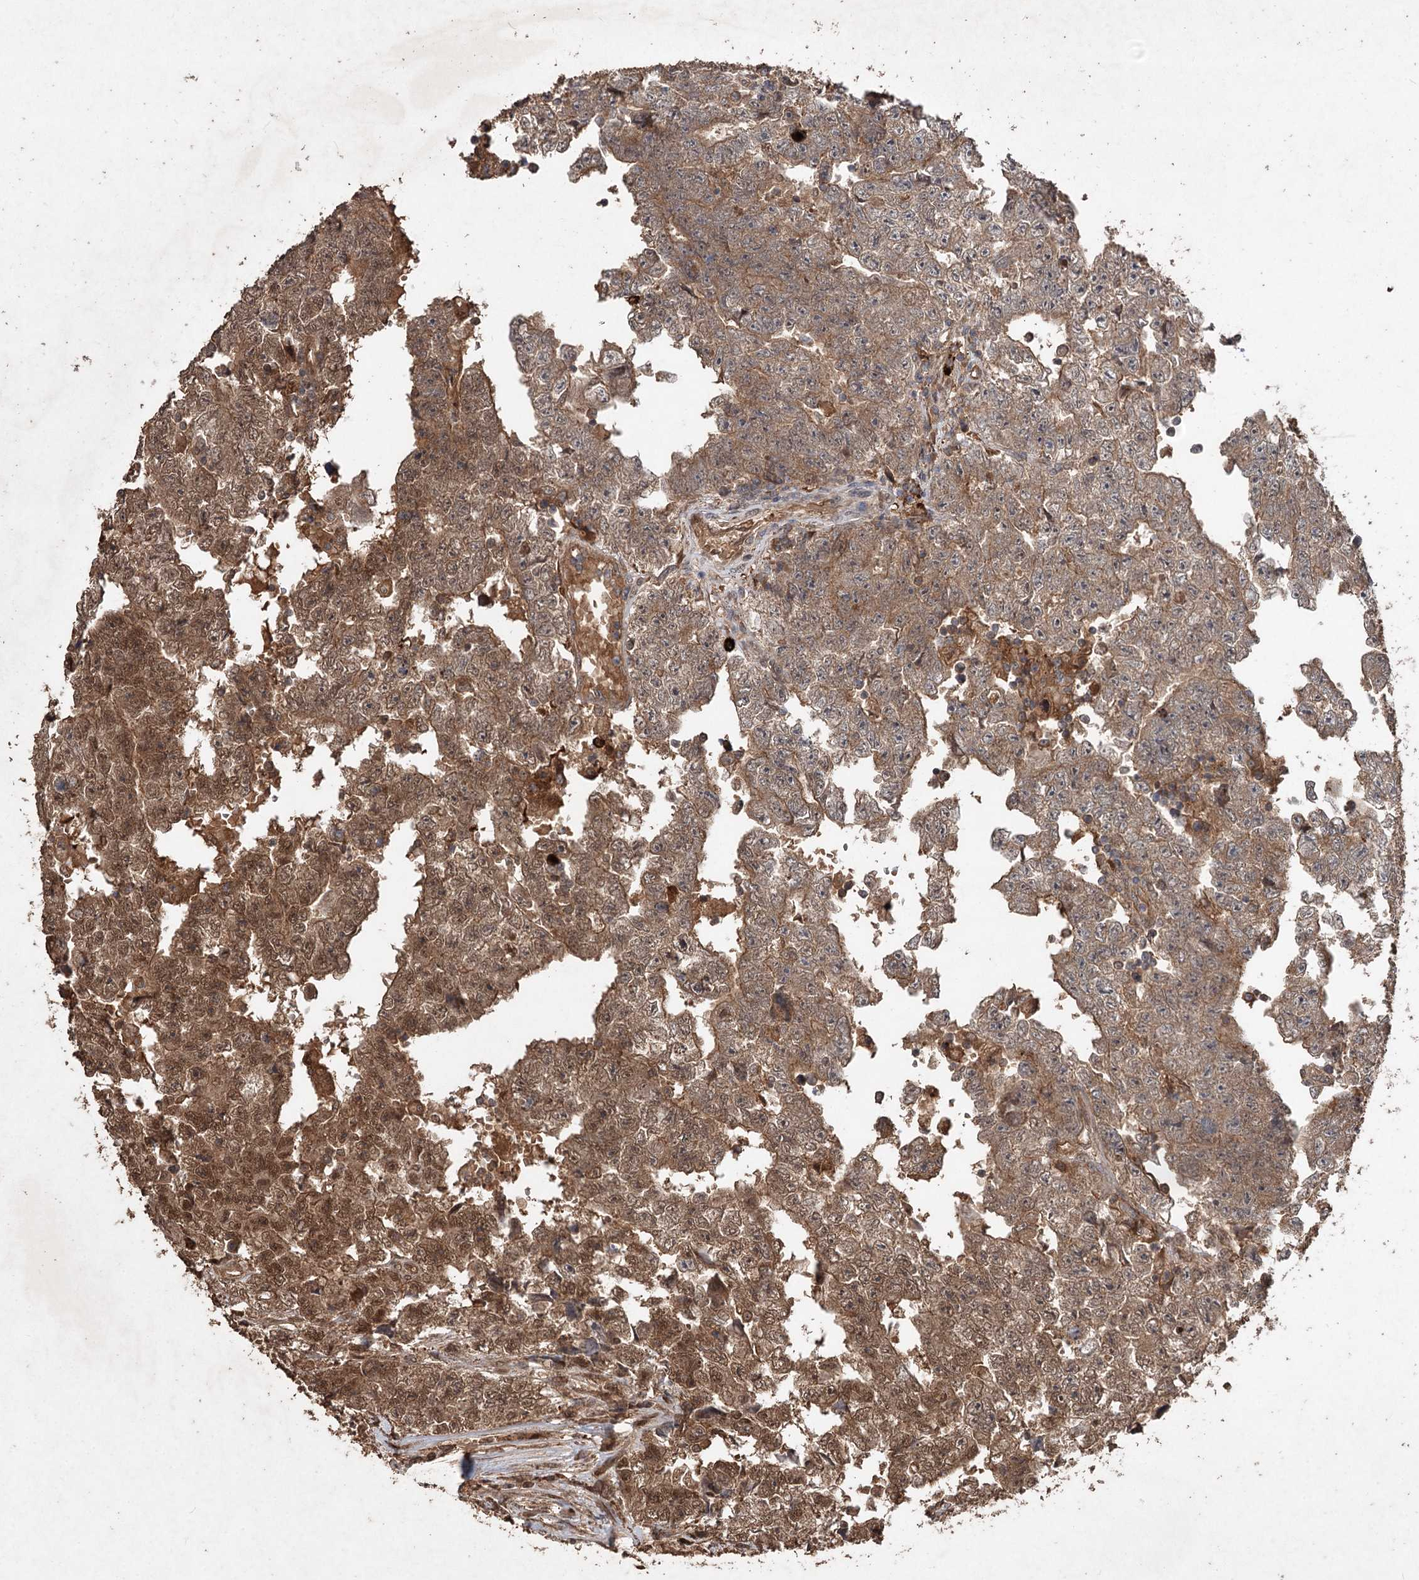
{"staining": {"intensity": "moderate", "quantity": ">75%", "location": "cytoplasmic/membranous"}, "tissue": "testis cancer", "cell_type": "Tumor cells", "image_type": "cancer", "snomed": [{"axis": "morphology", "description": "Carcinoma, Embryonal, NOS"}, {"axis": "topography", "description": "Testis"}], "caption": "IHC of human embryonal carcinoma (testis) shows medium levels of moderate cytoplasmic/membranous positivity in approximately >75% of tumor cells.", "gene": "FBXO7", "patient": {"sex": "male", "age": 25}}